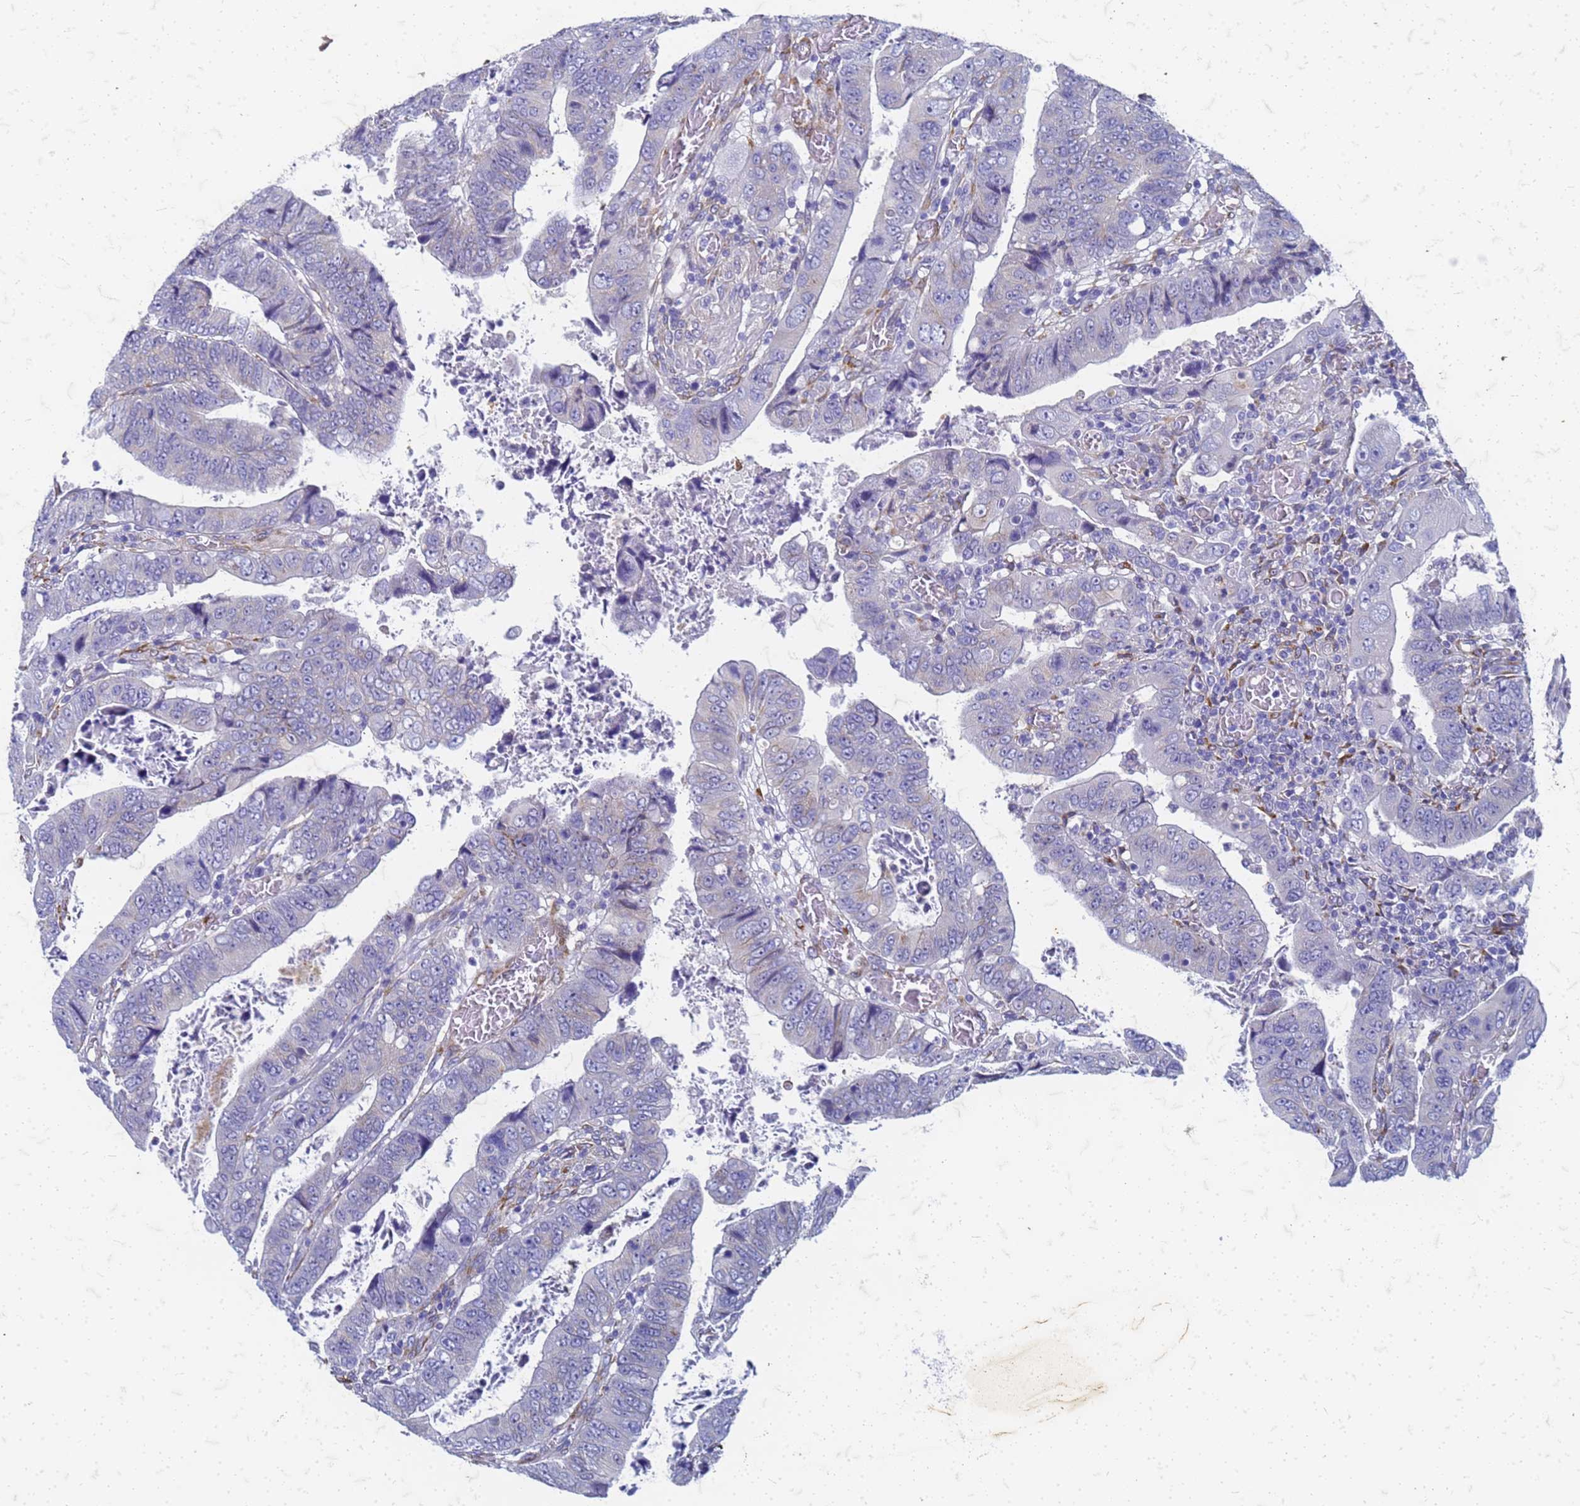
{"staining": {"intensity": "negative", "quantity": "none", "location": "none"}, "tissue": "colorectal cancer", "cell_type": "Tumor cells", "image_type": "cancer", "snomed": [{"axis": "morphology", "description": "Normal tissue, NOS"}, {"axis": "morphology", "description": "Adenocarcinoma, NOS"}, {"axis": "topography", "description": "Rectum"}], "caption": "DAB (3,3'-diaminobenzidine) immunohistochemical staining of adenocarcinoma (colorectal) shows no significant staining in tumor cells.", "gene": "TRIM64B", "patient": {"sex": "female", "age": 65}}